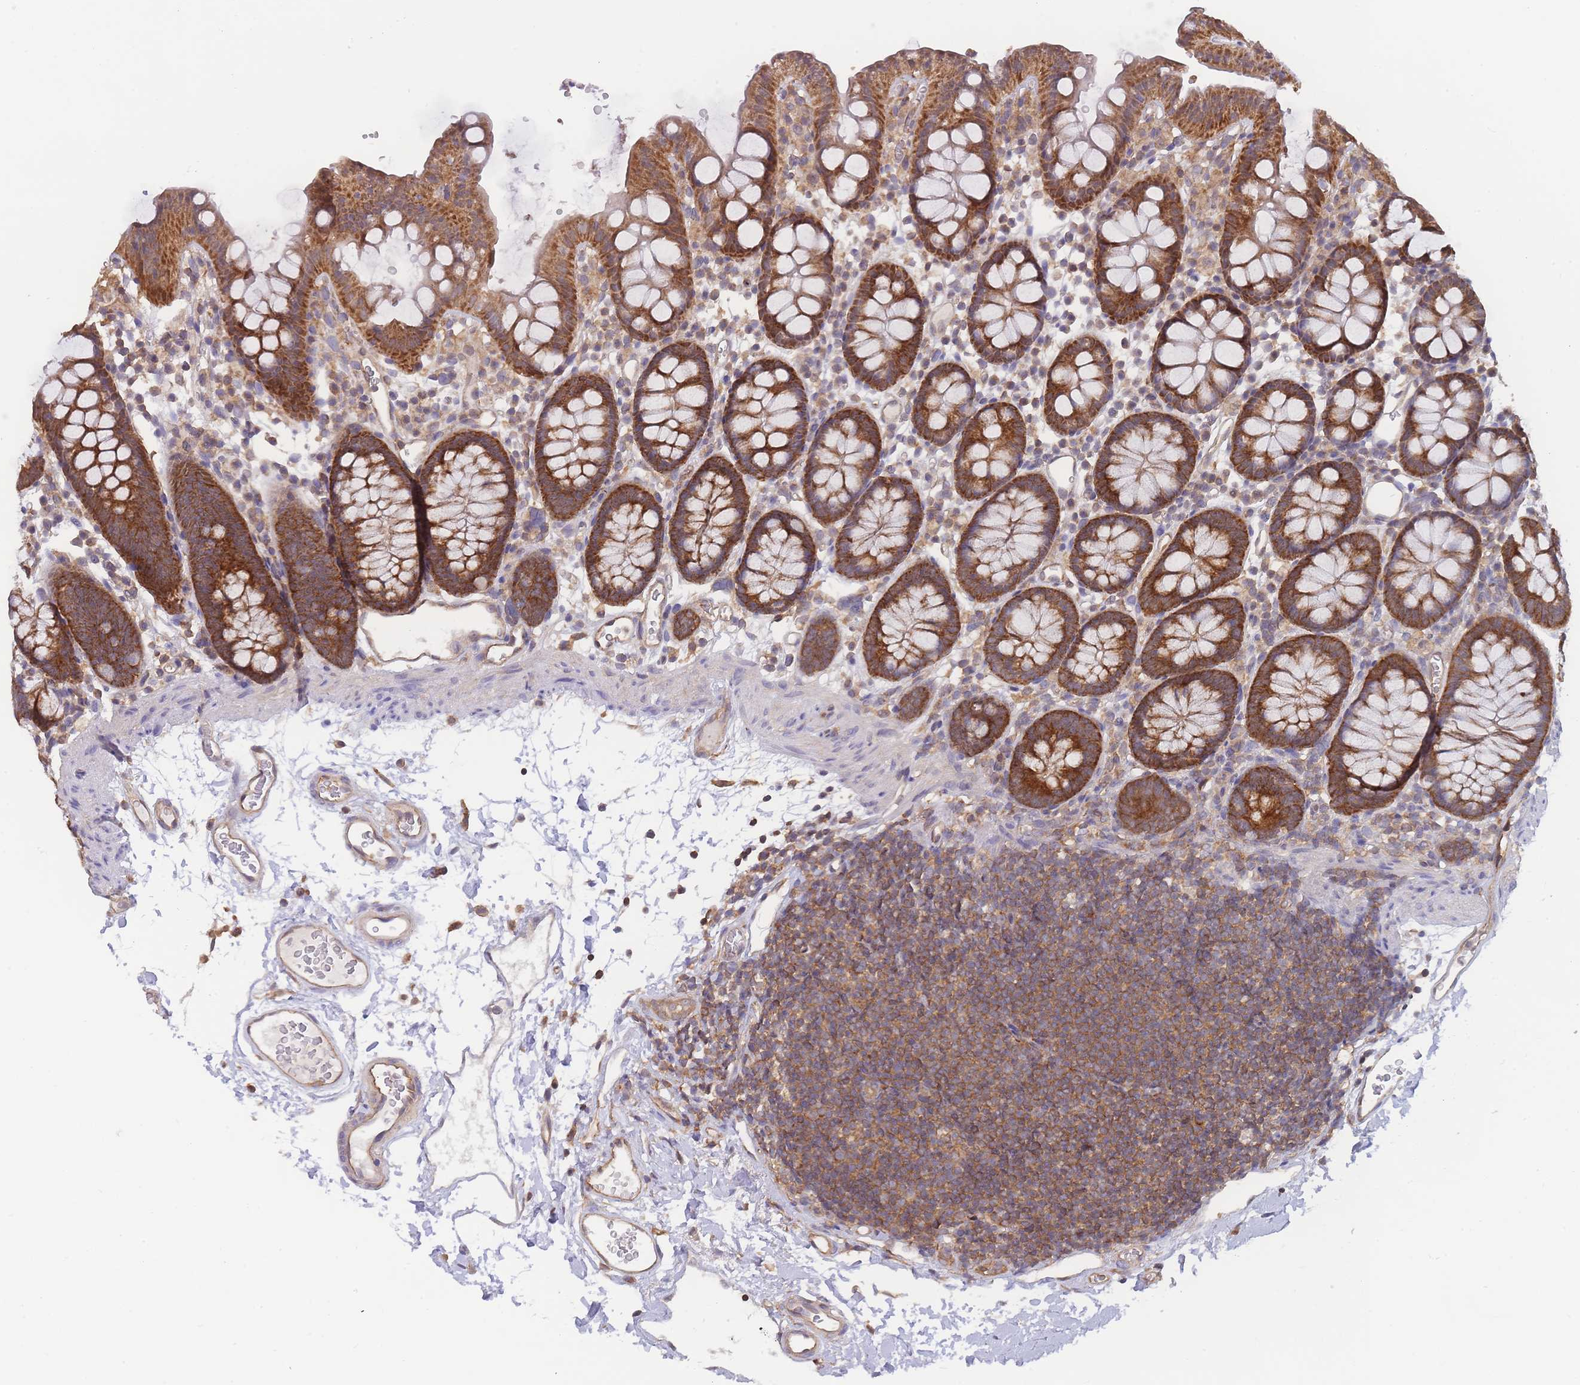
{"staining": {"intensity": "moderate", "quantity": ">75%", "location": "cytoplasmic/membranous"}, "tissue": "colon", "cell_type": "Endothelial cells", "image_type": "normal", "snomed": [{"axis": "morphology", "description": "Normal tissue, NOS"}, {"axis": "topography", "description": "Colon"}], "caption": "This photomicrograph displays IHC staining of normal human colon, with medium moderate cytoplasmic/membranous staining in about >75% of endothelial cells.", "gene": "MRPS18B", "patient": {"sex": "male", "age": 75}}